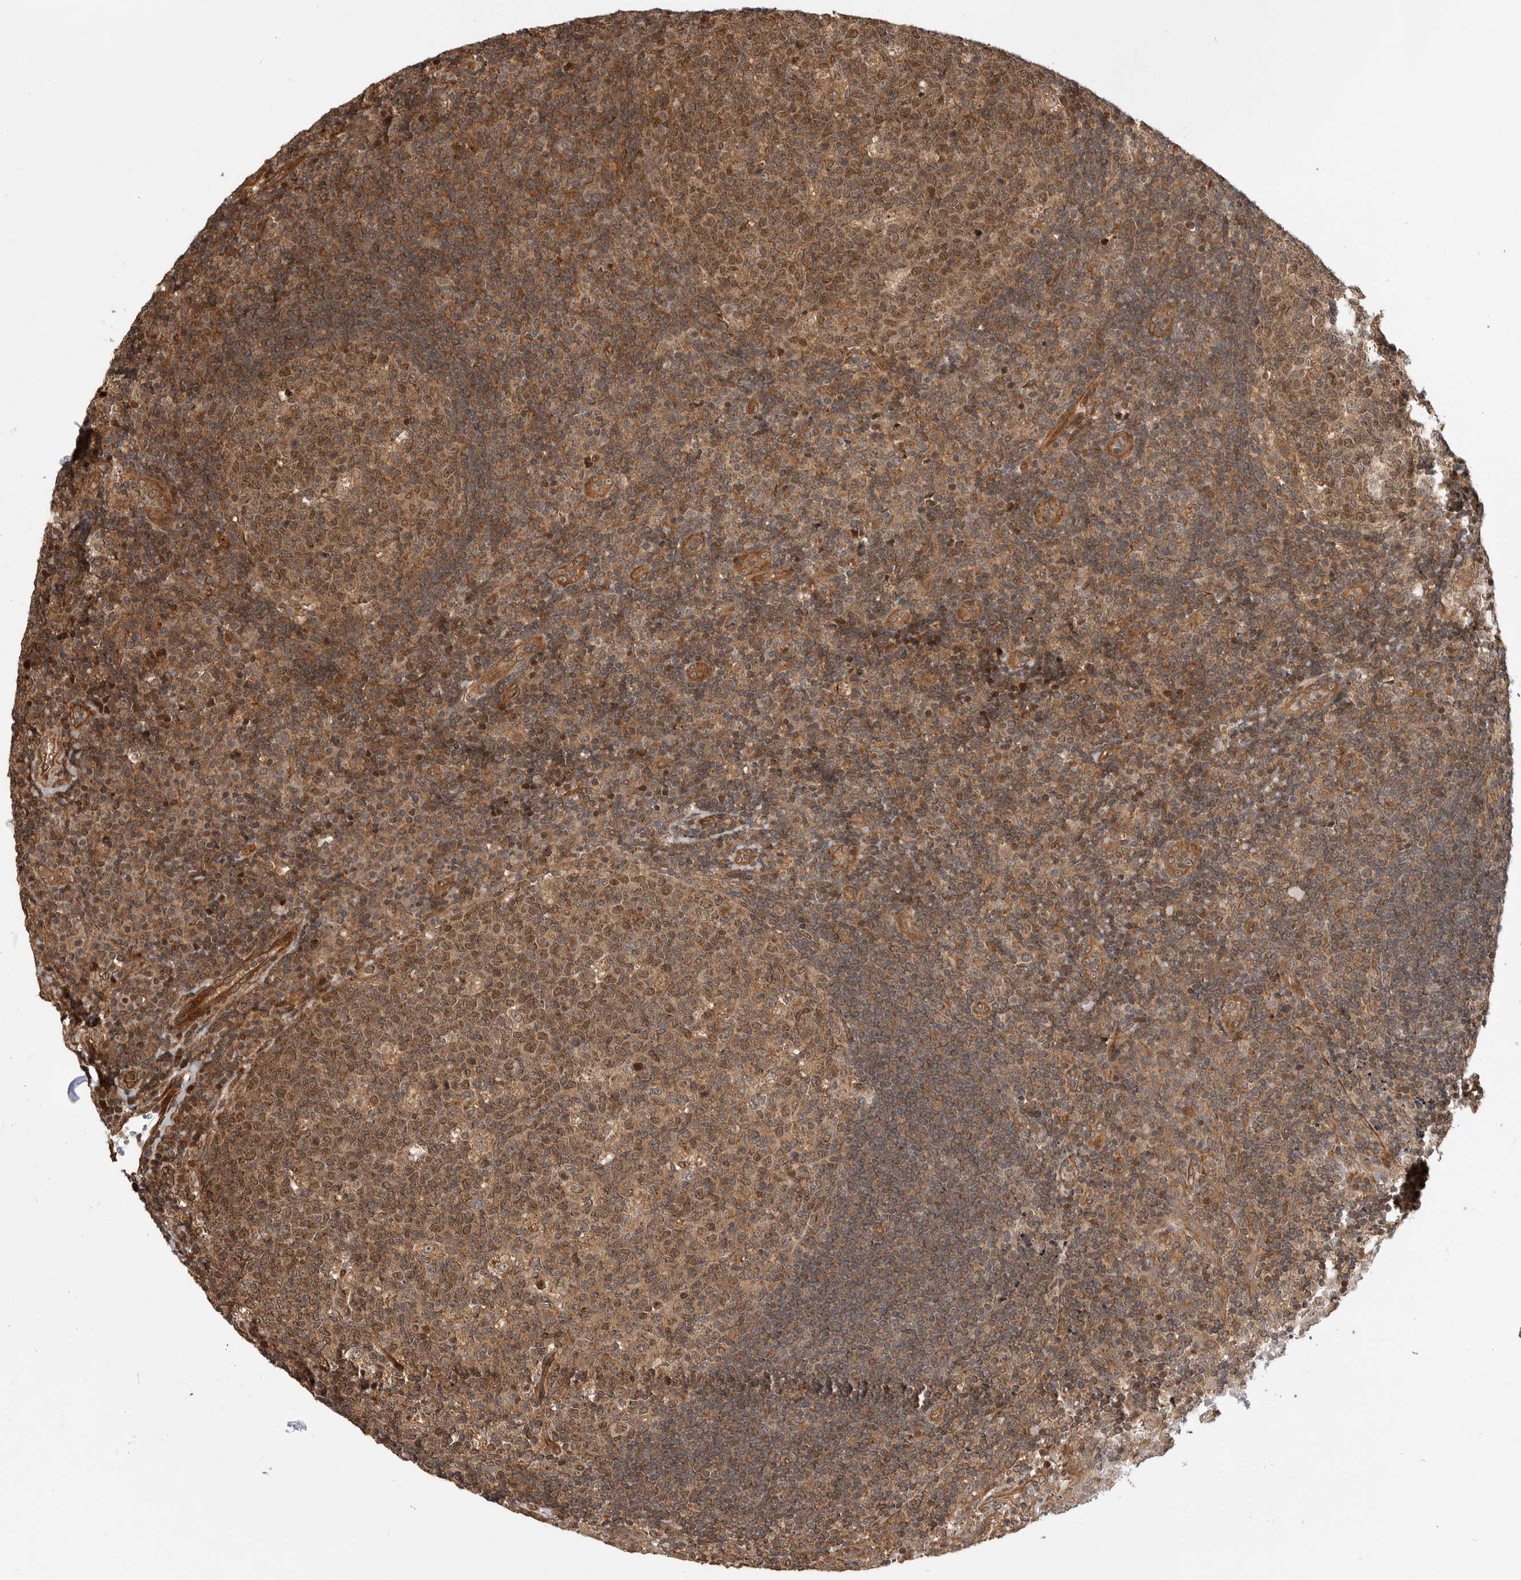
{"staining": {"intensity": "moderate", "quantity": ">75%", "location": "cytoplasmic/membranous,nuclear"}, "tissue": "tonsil", "cell_type": "Germinal center cells", "image_type": "normal", "snomed": [{"axis": "morphology", "description": "Normal tissue, NOS"}, {"axis": "topography", "description": "Tonsil"}], "caption": "Protein analysis of unremarkable tonsil reveals moderate cytoplasmic/membranous,nuclear expression in about >75% of germinal center cells. The staining is performed using DAB (3,3'-diaminobenzidine) brown chromogen to label protein expression. The nuclei are counter-stained blue using hematoxylin.", "gene": "ADPRS", "patient": {"sex": "female", "age": 40}}